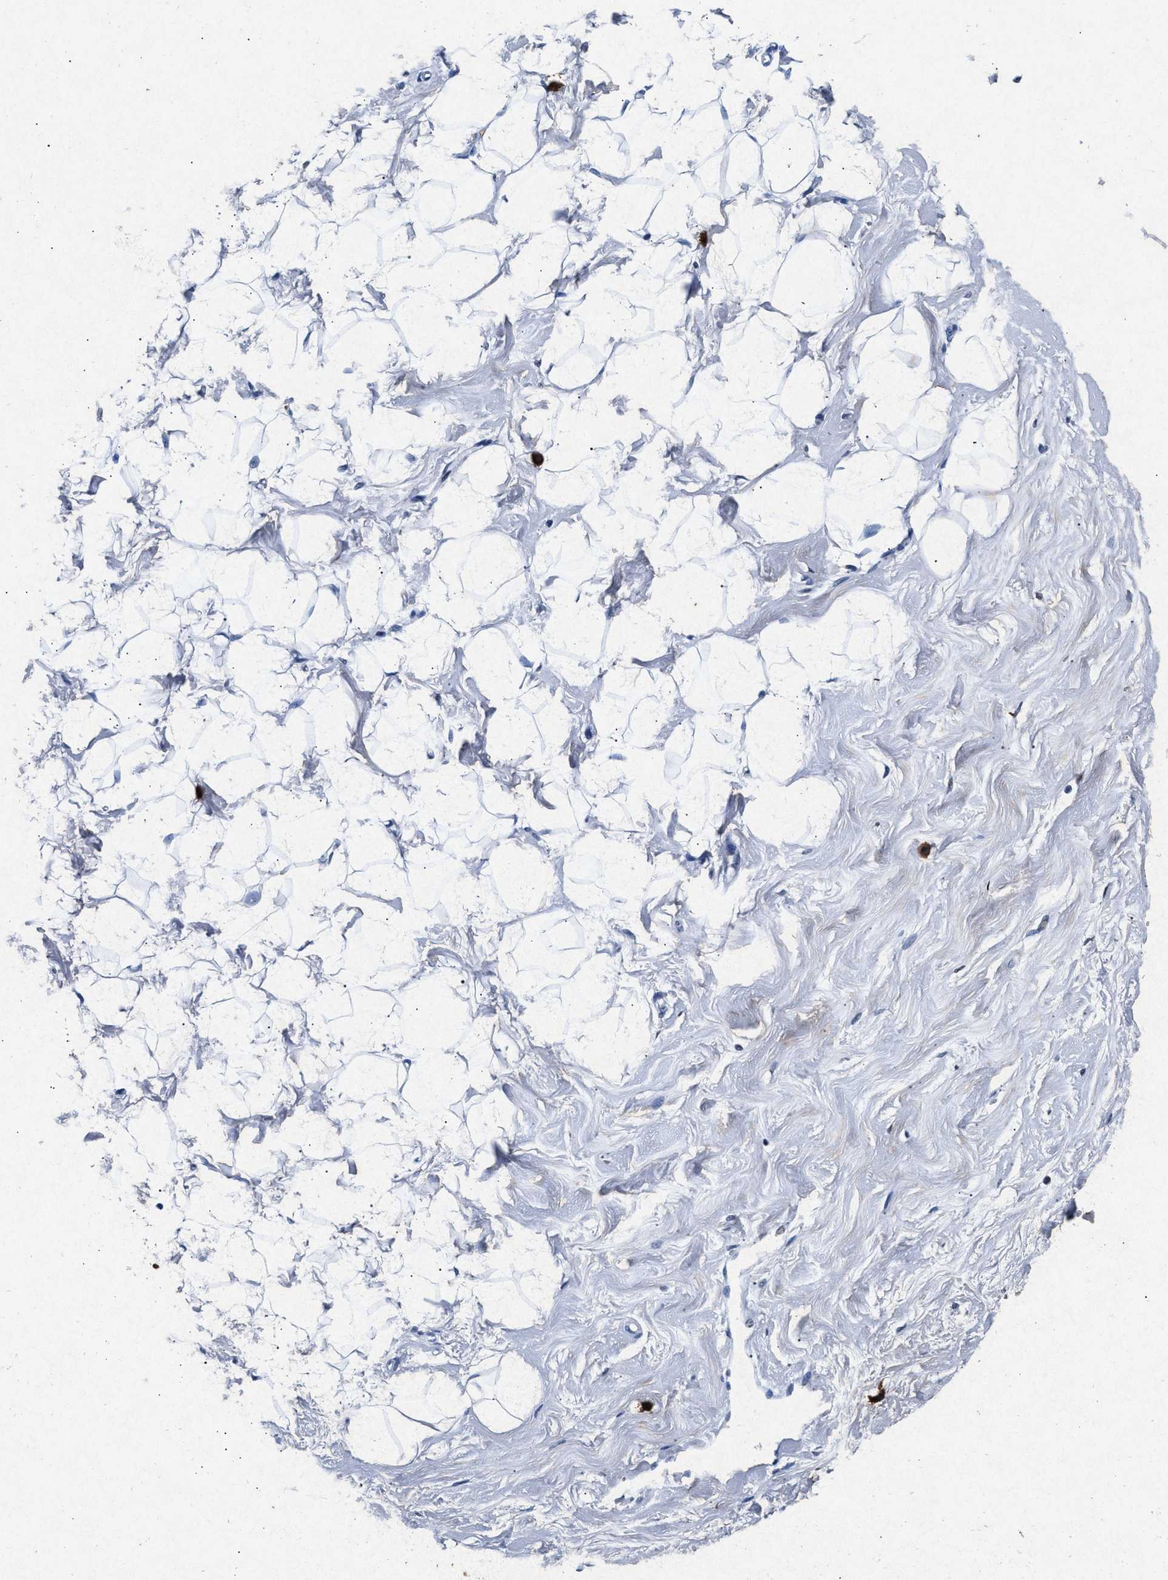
{"staining": {"intensity": "negative", "quantity": "none", "location": "none"}, "tissue": "breast", "cell_type": "Adipocytes", "image_type": "normal", "snomed": [{"axis": "morphology", "description": "Normal tissue, NOS"}, {"axis": "topography", "description": "Breast"}], "caption": "DAB immunohistochemical staining of benign human breast shows no significant positivity in adipocytes. (DAB IHC, high magnification).", "gene": "MAP6", "patient": {"sex": "female", "age": 23}}